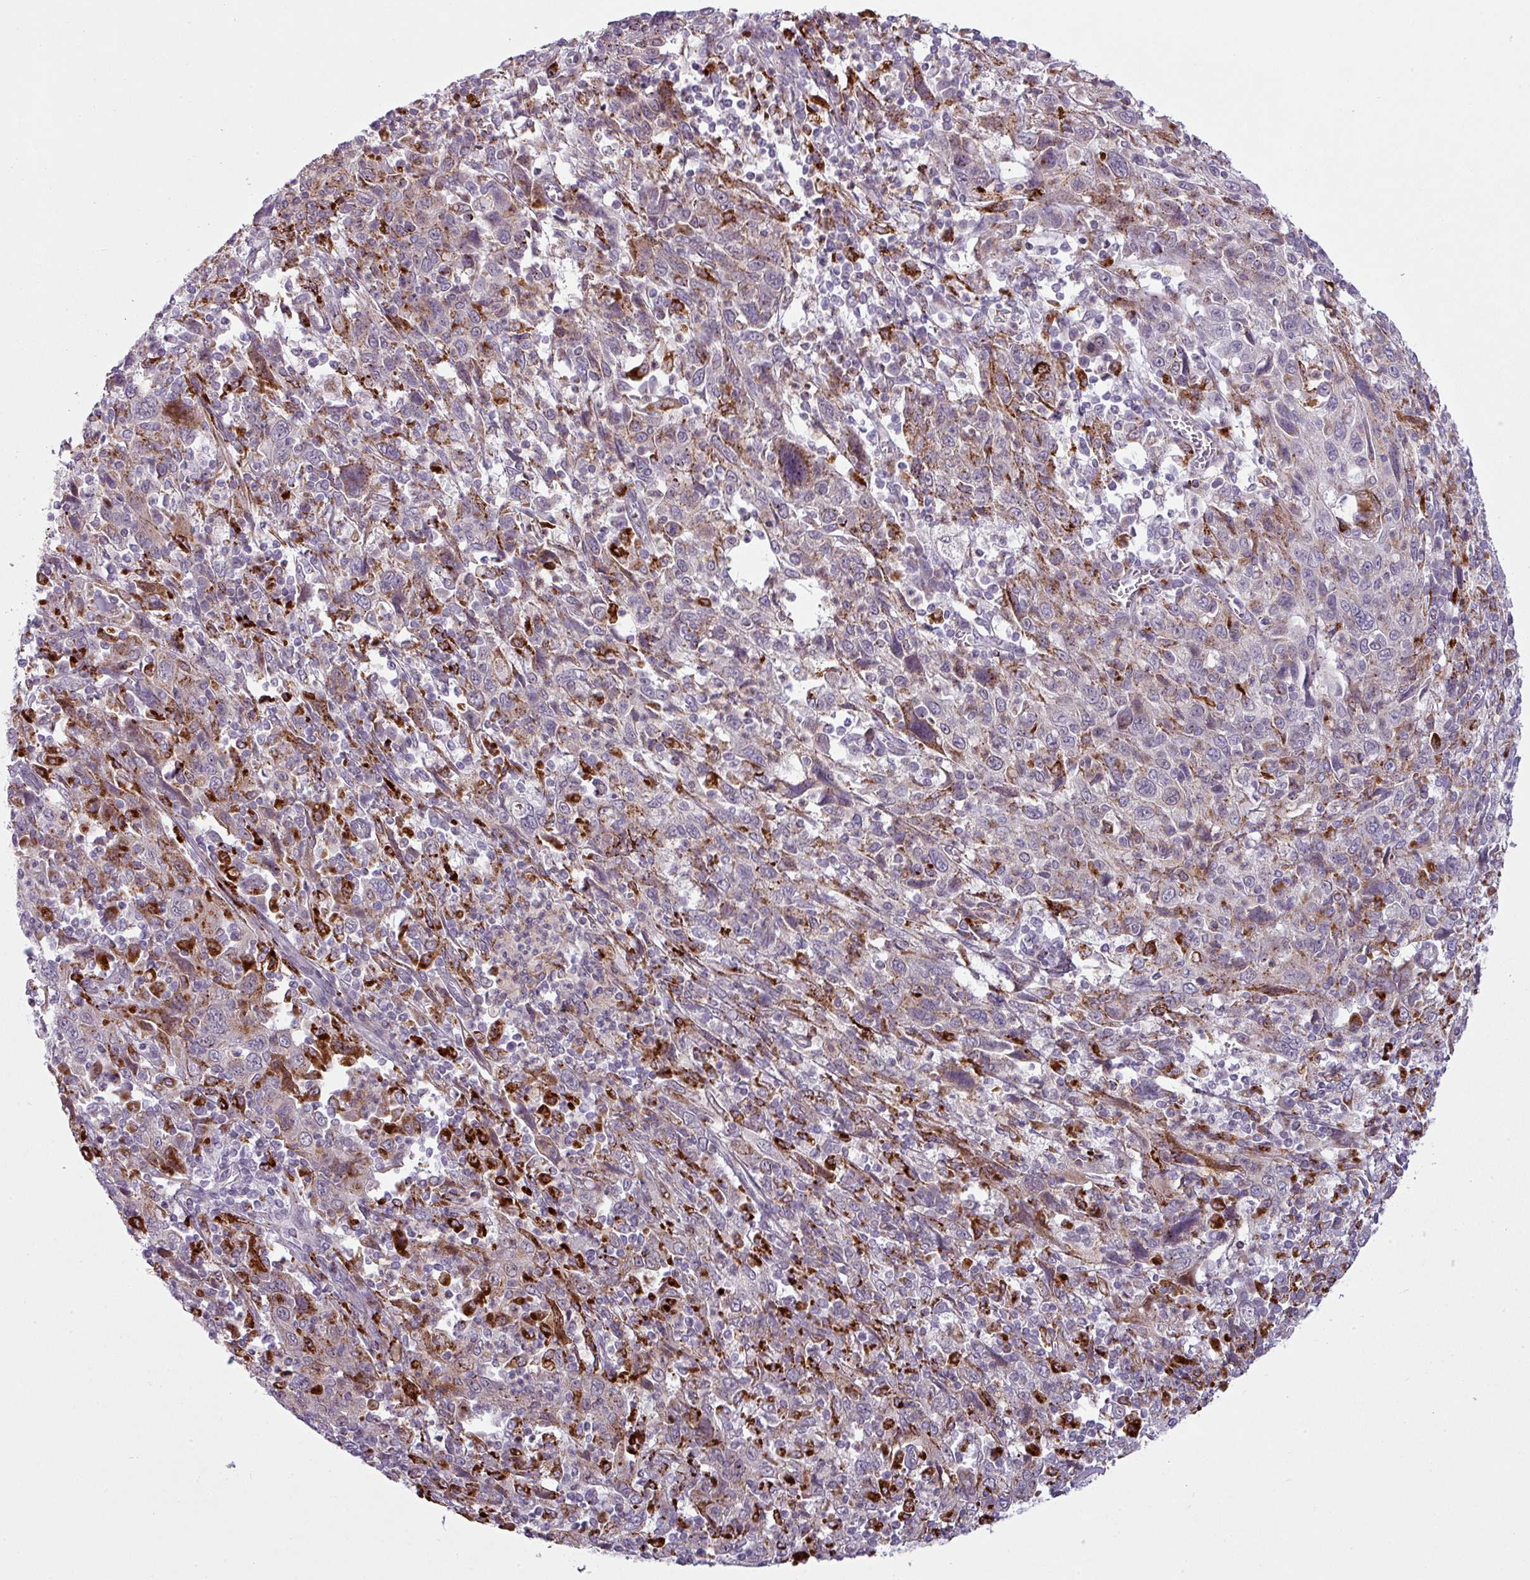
{"staining": {"intensity": "moderate", "quantity": ">75%", "location": "cytoplasmic/membranous"}, "tissue": "cervical cancer", "cell_type": "Tumor cells", "image_type": "cancer", "snomed": [{"axis": "morphology", "description": "Squamous cell carcinoma, NOS"}, {"axis": "topography", "description": "Cervix"}], "caption": "Protein expression analysis of human cervical cancer (squamous cell carcinoma) reveals moderate cytoplasmic/membranous positivity in about >75% of tumor cells.", "gene": "MAP7D2", "patient": {"sex": "female", "age": 46}}